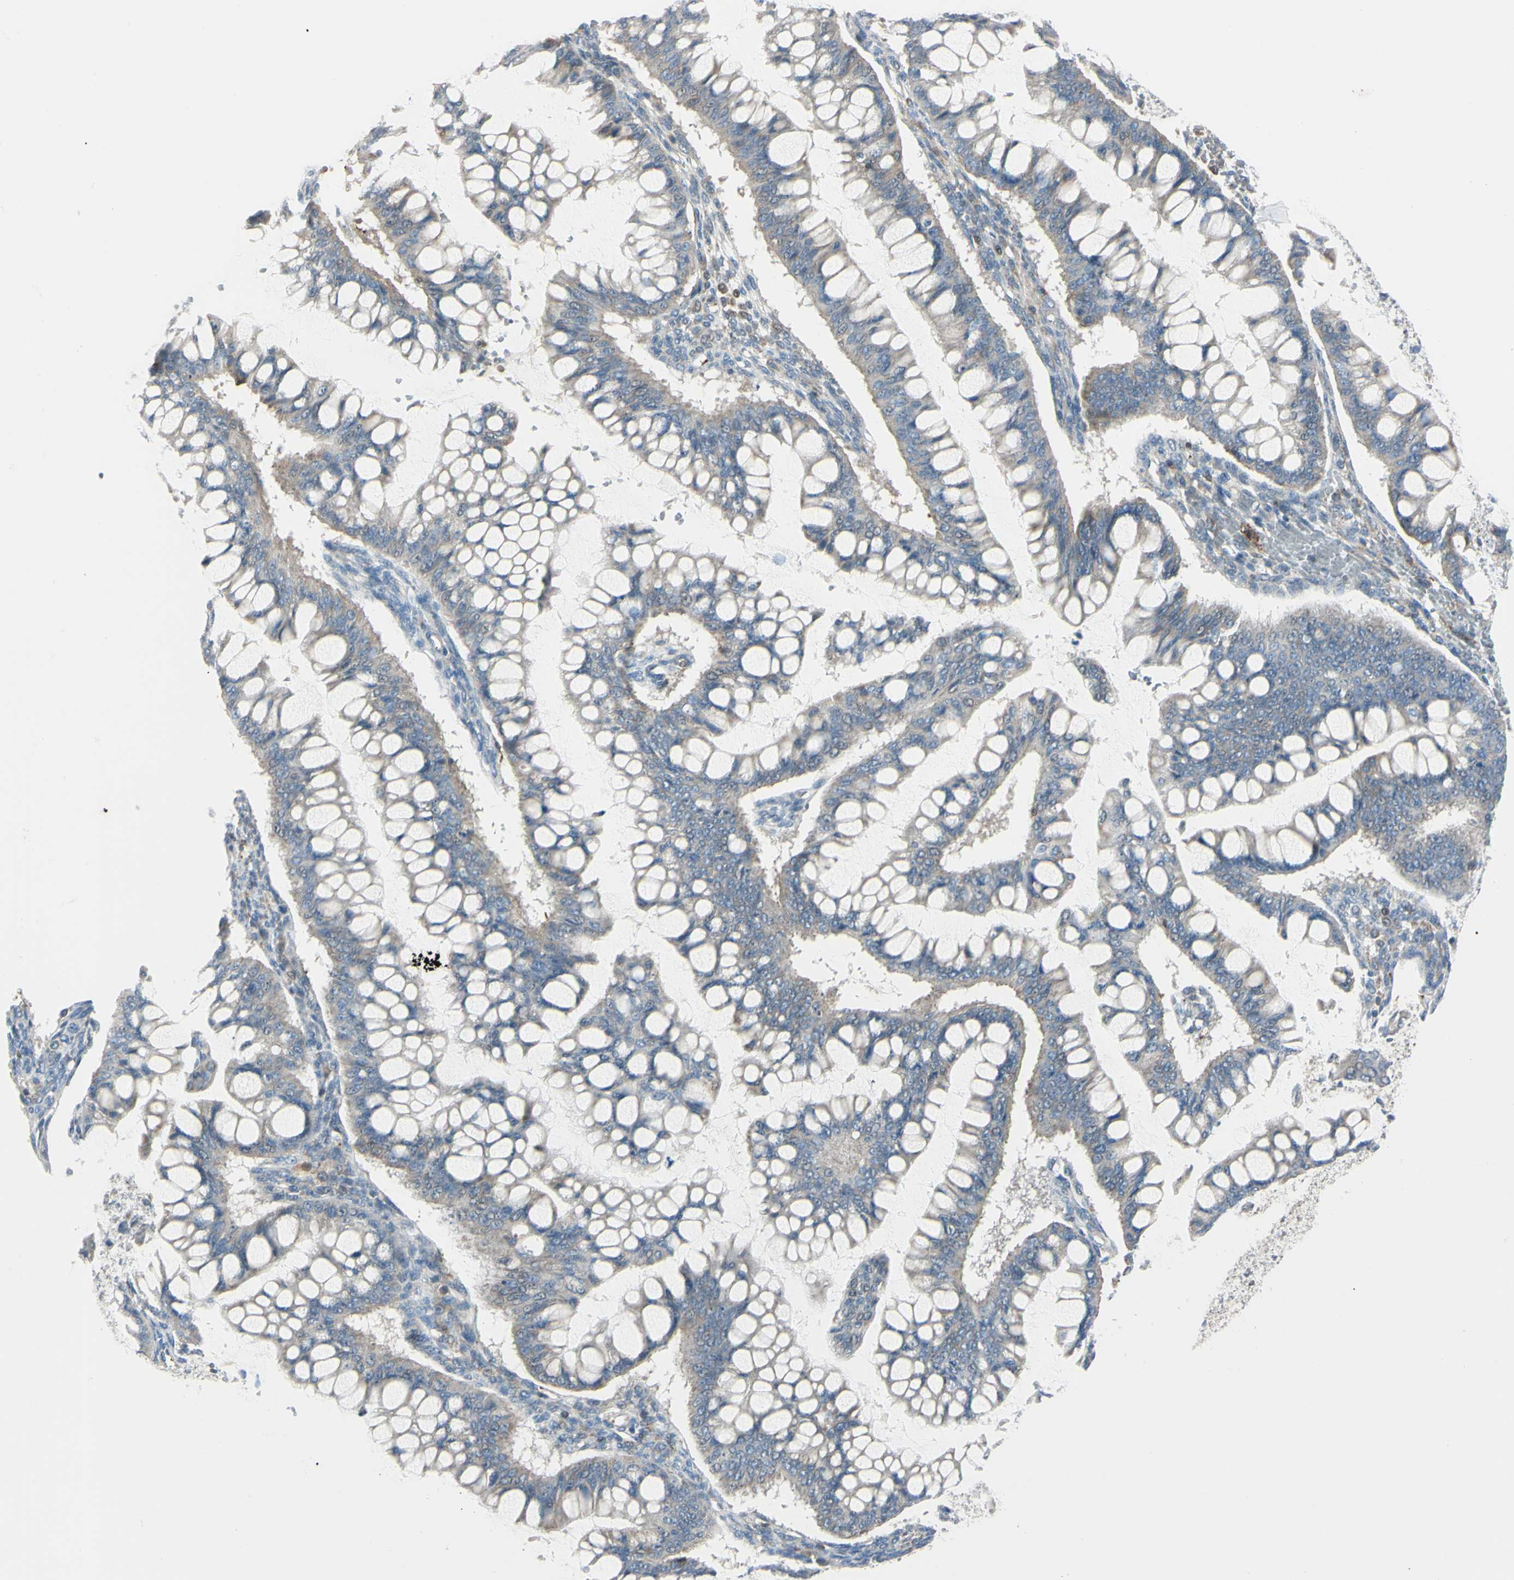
{"staining": {"intensity": "moderate", "quantity": ">75%", "location": "cytoplasmic/membranous"}, "tissue": "ovarian cancer", "cell_type": "Tumor cells", "image_type": "cancer", "snomed": [{"axis": "morphology", "description": "Cystadenocarcinoma, mucinous, NOS"}, {"axis": "topography", "description": "Ovary"}], "caption": "A photomicrograph of ovarian mucinous cystadenocarcinoma stained for a protein shows moderate cytoplasmic/membranous brown staining in tumor cells.", "gene": "CYRIB", "patient": {"sex": "female", "age": 73}}